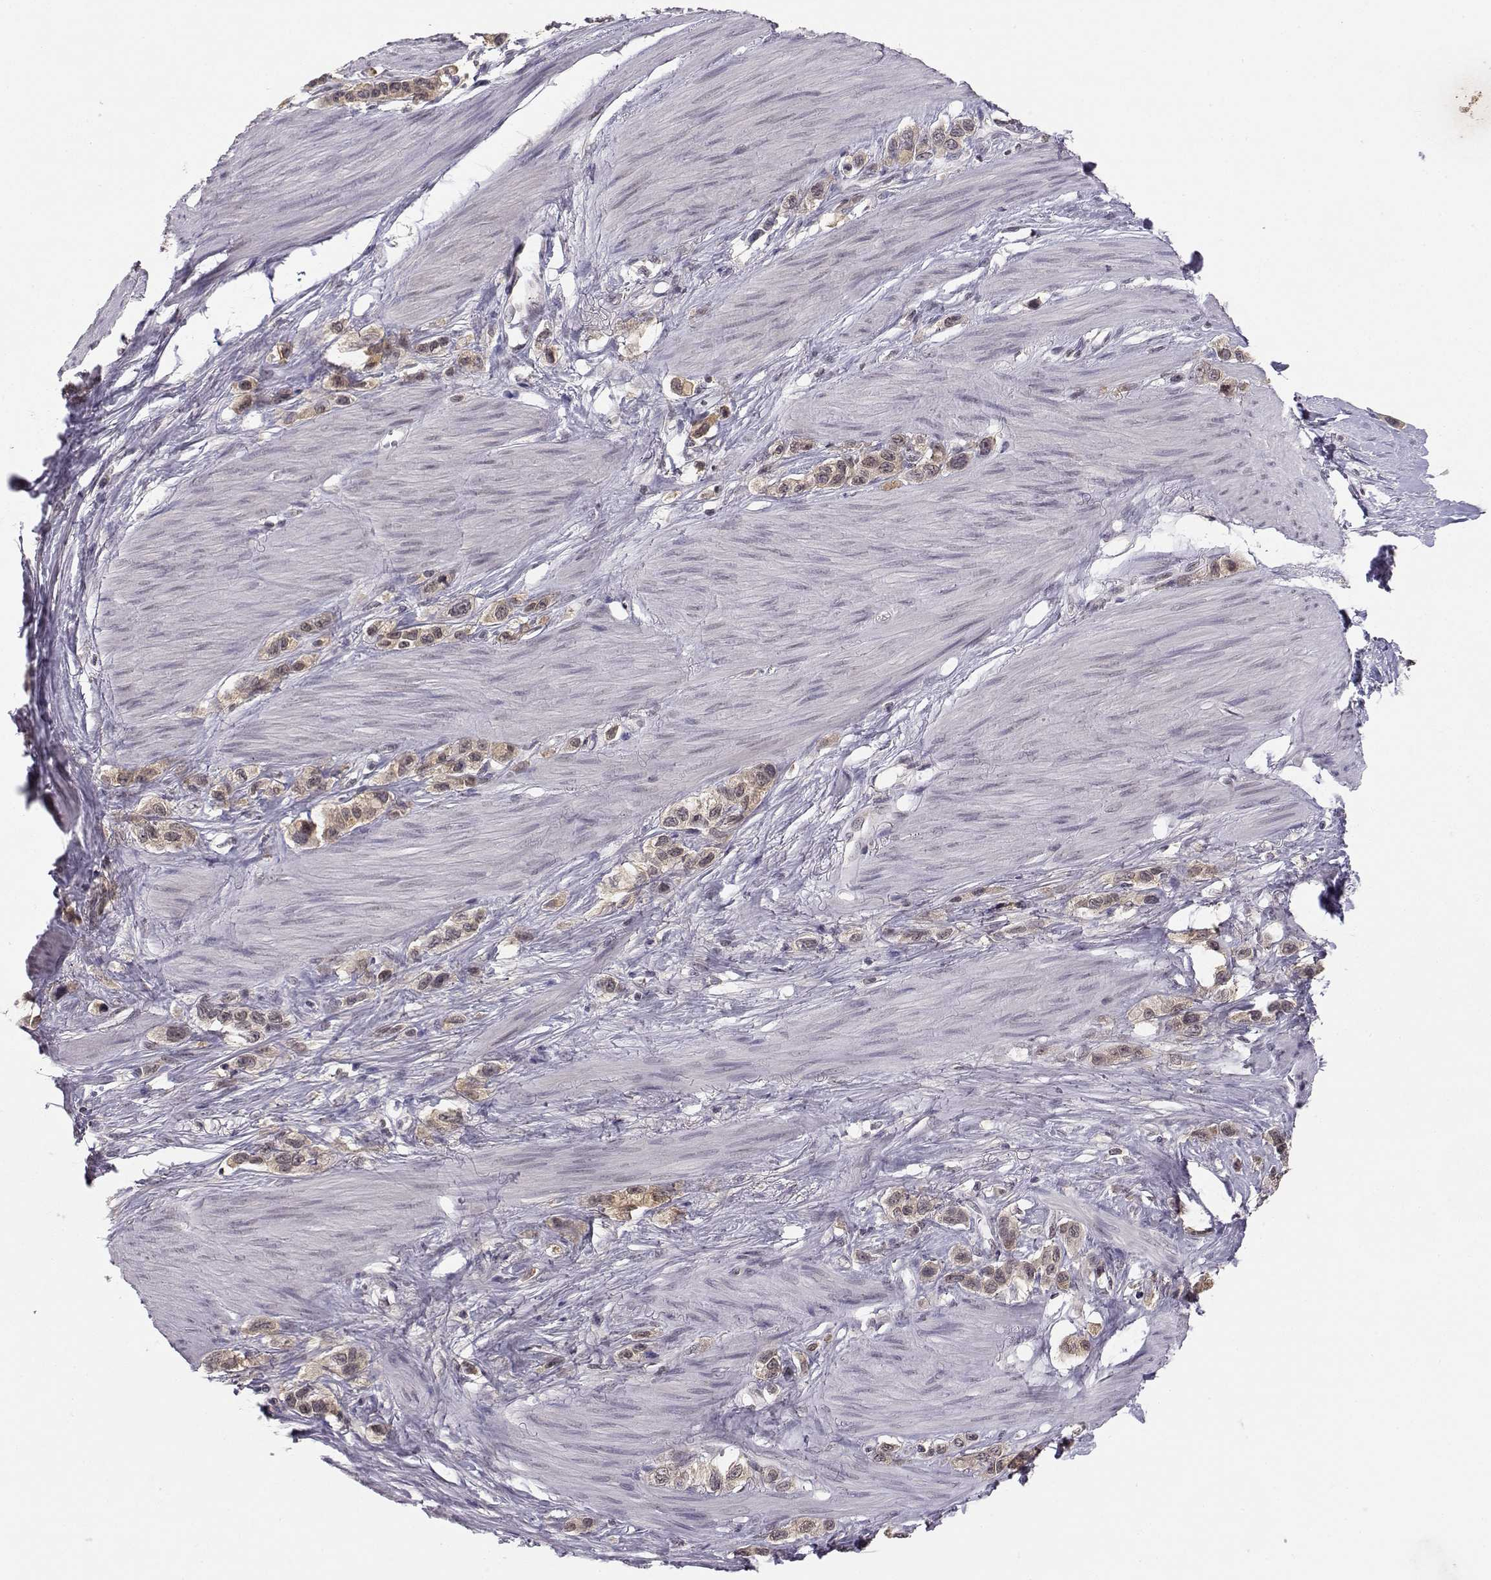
{"staining": {"intensity": "weak", "quantity": ">75%", "location": "cytoplasmic/membranous"}, "tissue": "stomach cancer", "cell_type": "Tumor cells", "image_type": "cancer", "snomed": [{"axis": "morphology", "description": "Normal tissue, NOS"}, {"axis": "morphology", "description": "Adenocarcinoma, NOS"}, {"axis": "morphology", "description": "Adenocarcinoma, High grade"}, {"axis": "topography", "description": "Stomach, upper"}, {"axis": "topography", "description": "Stomach"}], "caption": "Stomach cancer (adenocarcinoma) stained with immunohistochemistry (IHC) displays weak cytoplasmic/membranous expression in about >75% of tumor cells.", "gene": "KIF13B", "patient": {"sex": "female", "age": 65}}